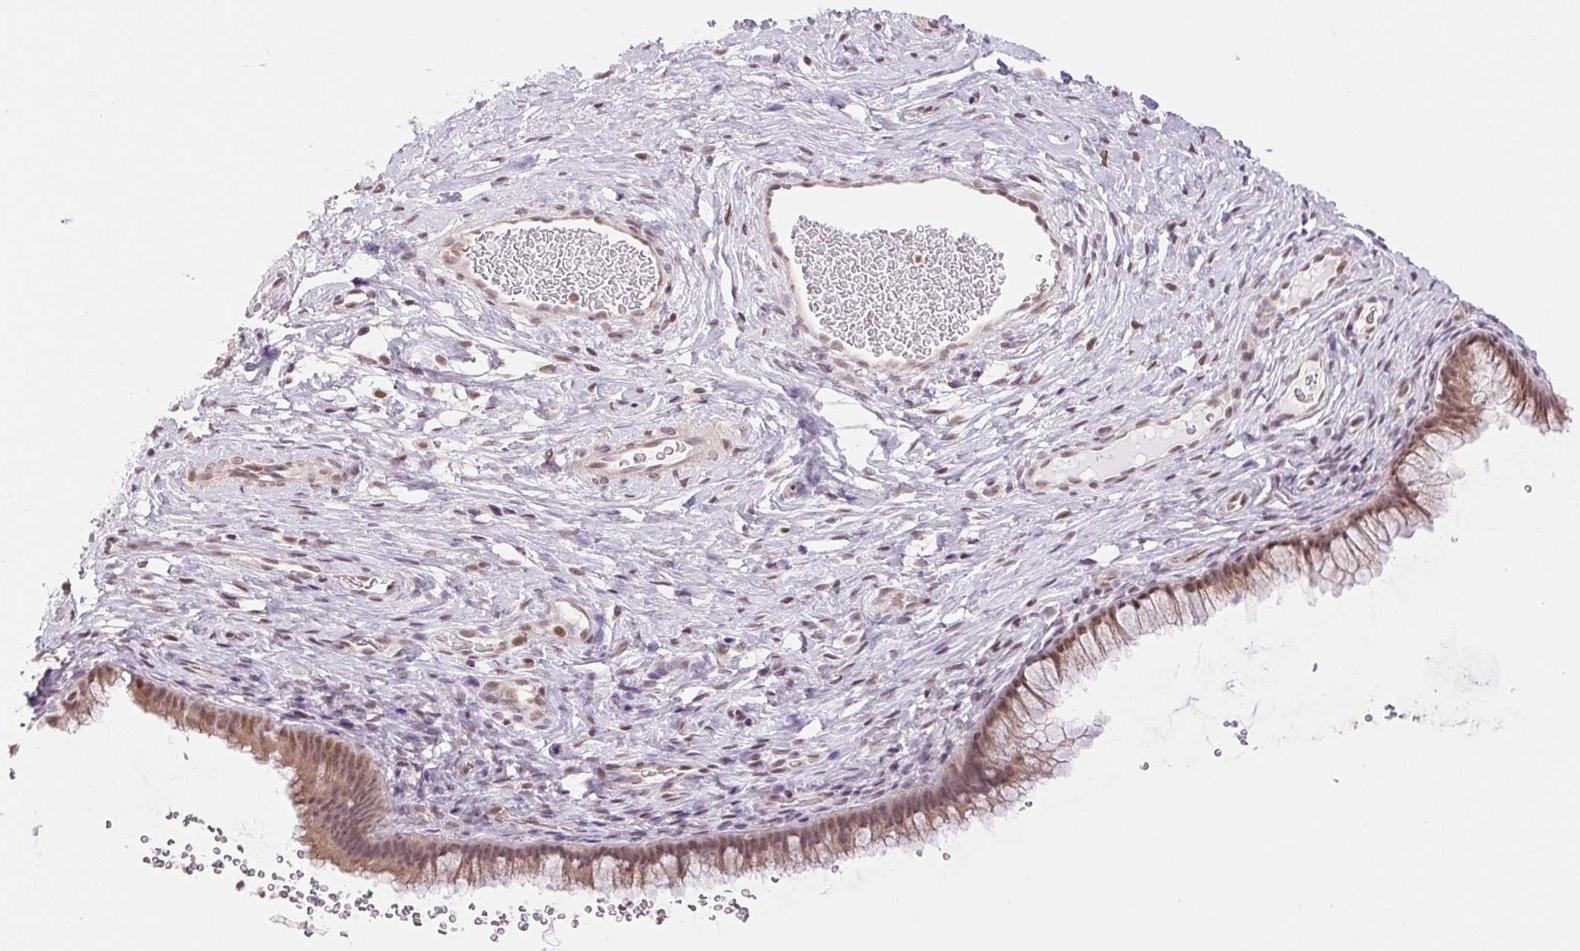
{"staining": {"intensity": "weak", "quantity": ">75%", "location": "cytoplasmic/membranous,nuclear"}, "tissue": "cervix", "cell_type": "Glandular cells", "image_type": "normal", "snomed": [{"axis": "morphology", "description": "Normal tissue, NOS"}, {"axis": "topography", "description": "Cervix"}], "caption": "Immunohistochemical staining of unremarkable human cervix reveals >75% levels of weak cytoplasmic/membranous,nuclear protein staining in about >75% of glandular cells.", "gene": "GRHL3", "patient": {"sex": "female", "age": 34}}